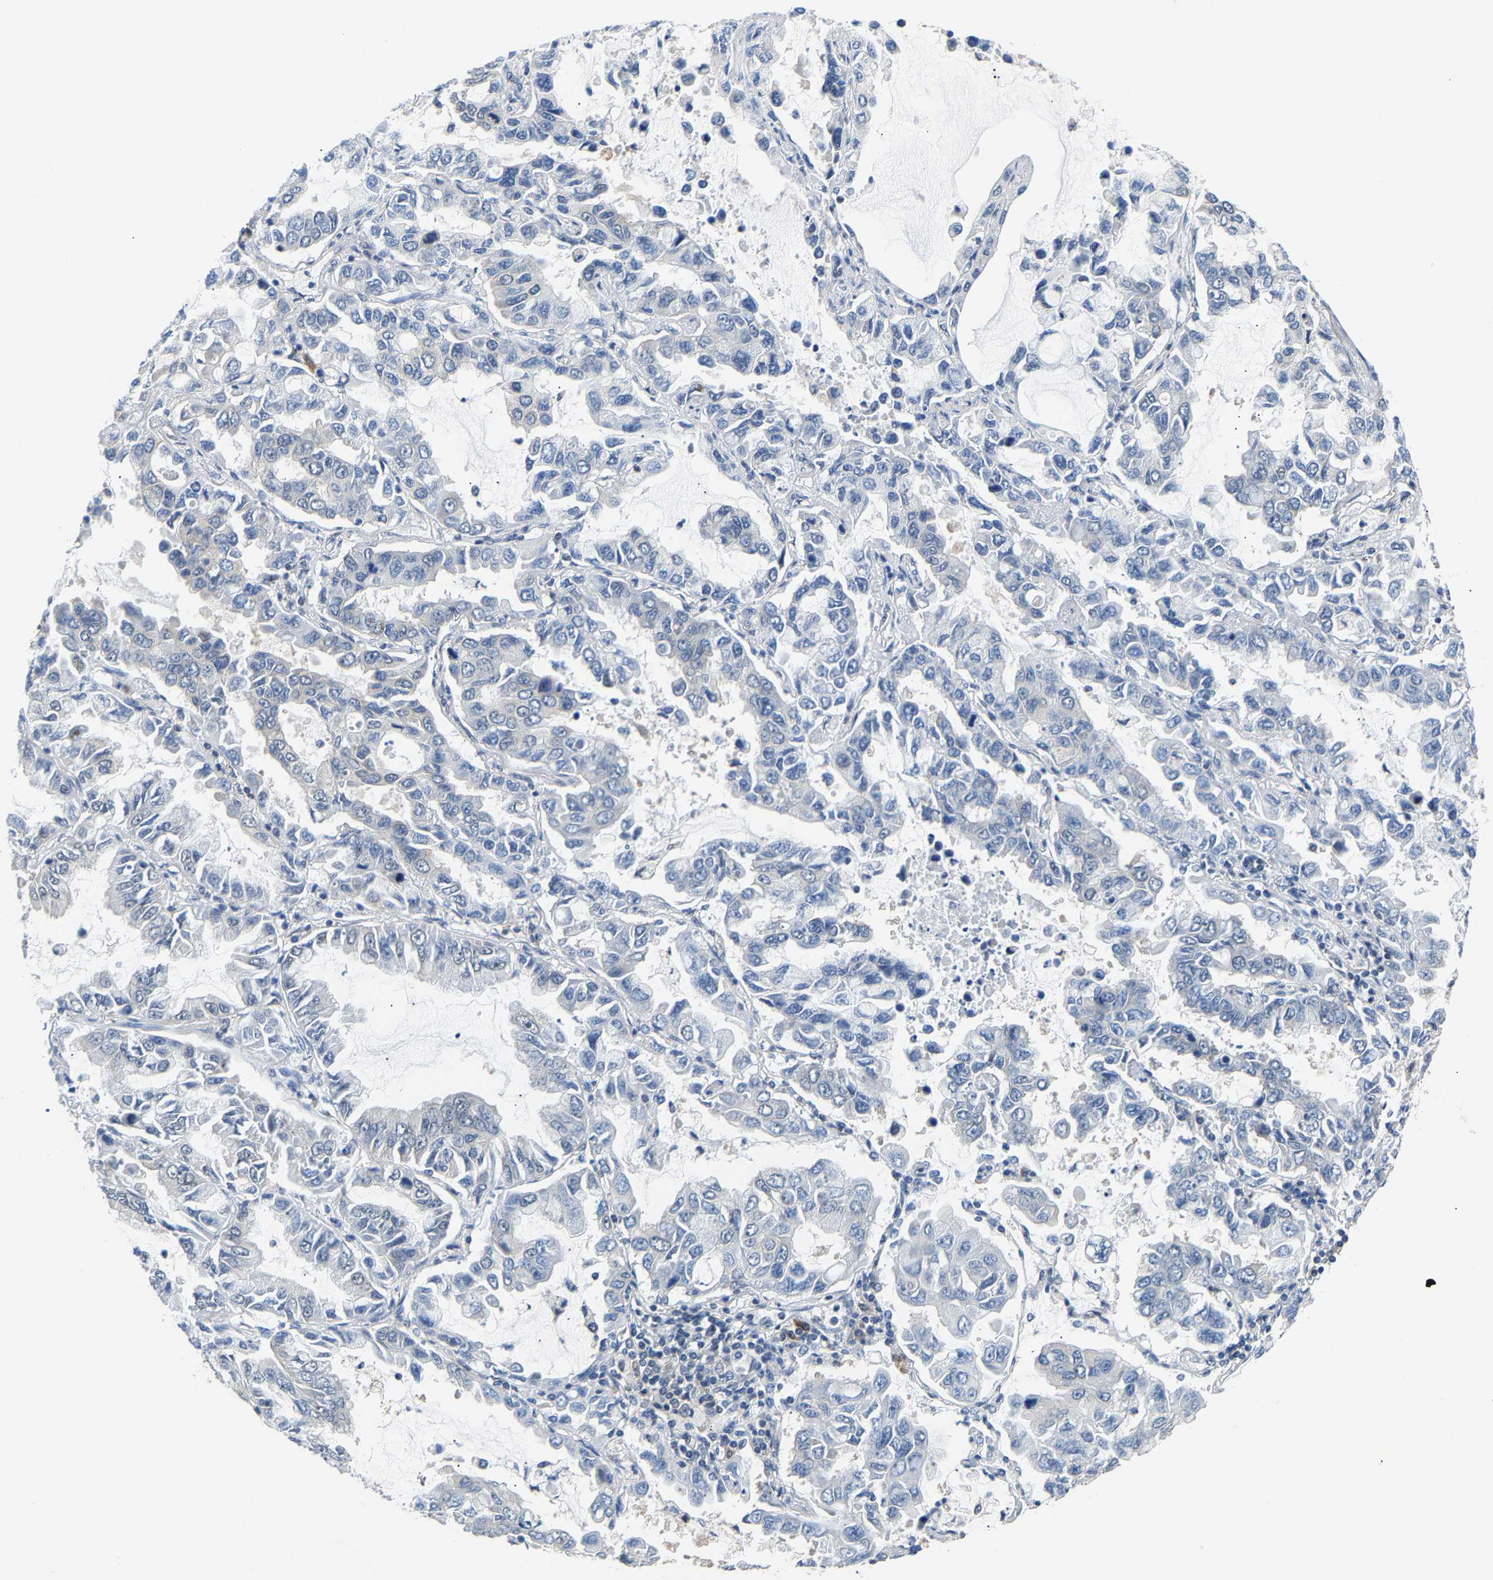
{"staining": {"intensity": "negative", "quantity": "none", "location": "none"}, "tissue": "lung cancer", "cell_type": "Tumor cells", "image_type": "cancer", "snomed": [{"axis": "morphology", "description": "Adenocarcinoma, NOS"}, {"axis": "topography", "description": "Lung"}], "caption": "The micrograph reveals no significant staining in tumor cells of adenocarcinoma (lung).", "gene": "ARHGEF12", "patient": {"sex": "male", "age": 64}}